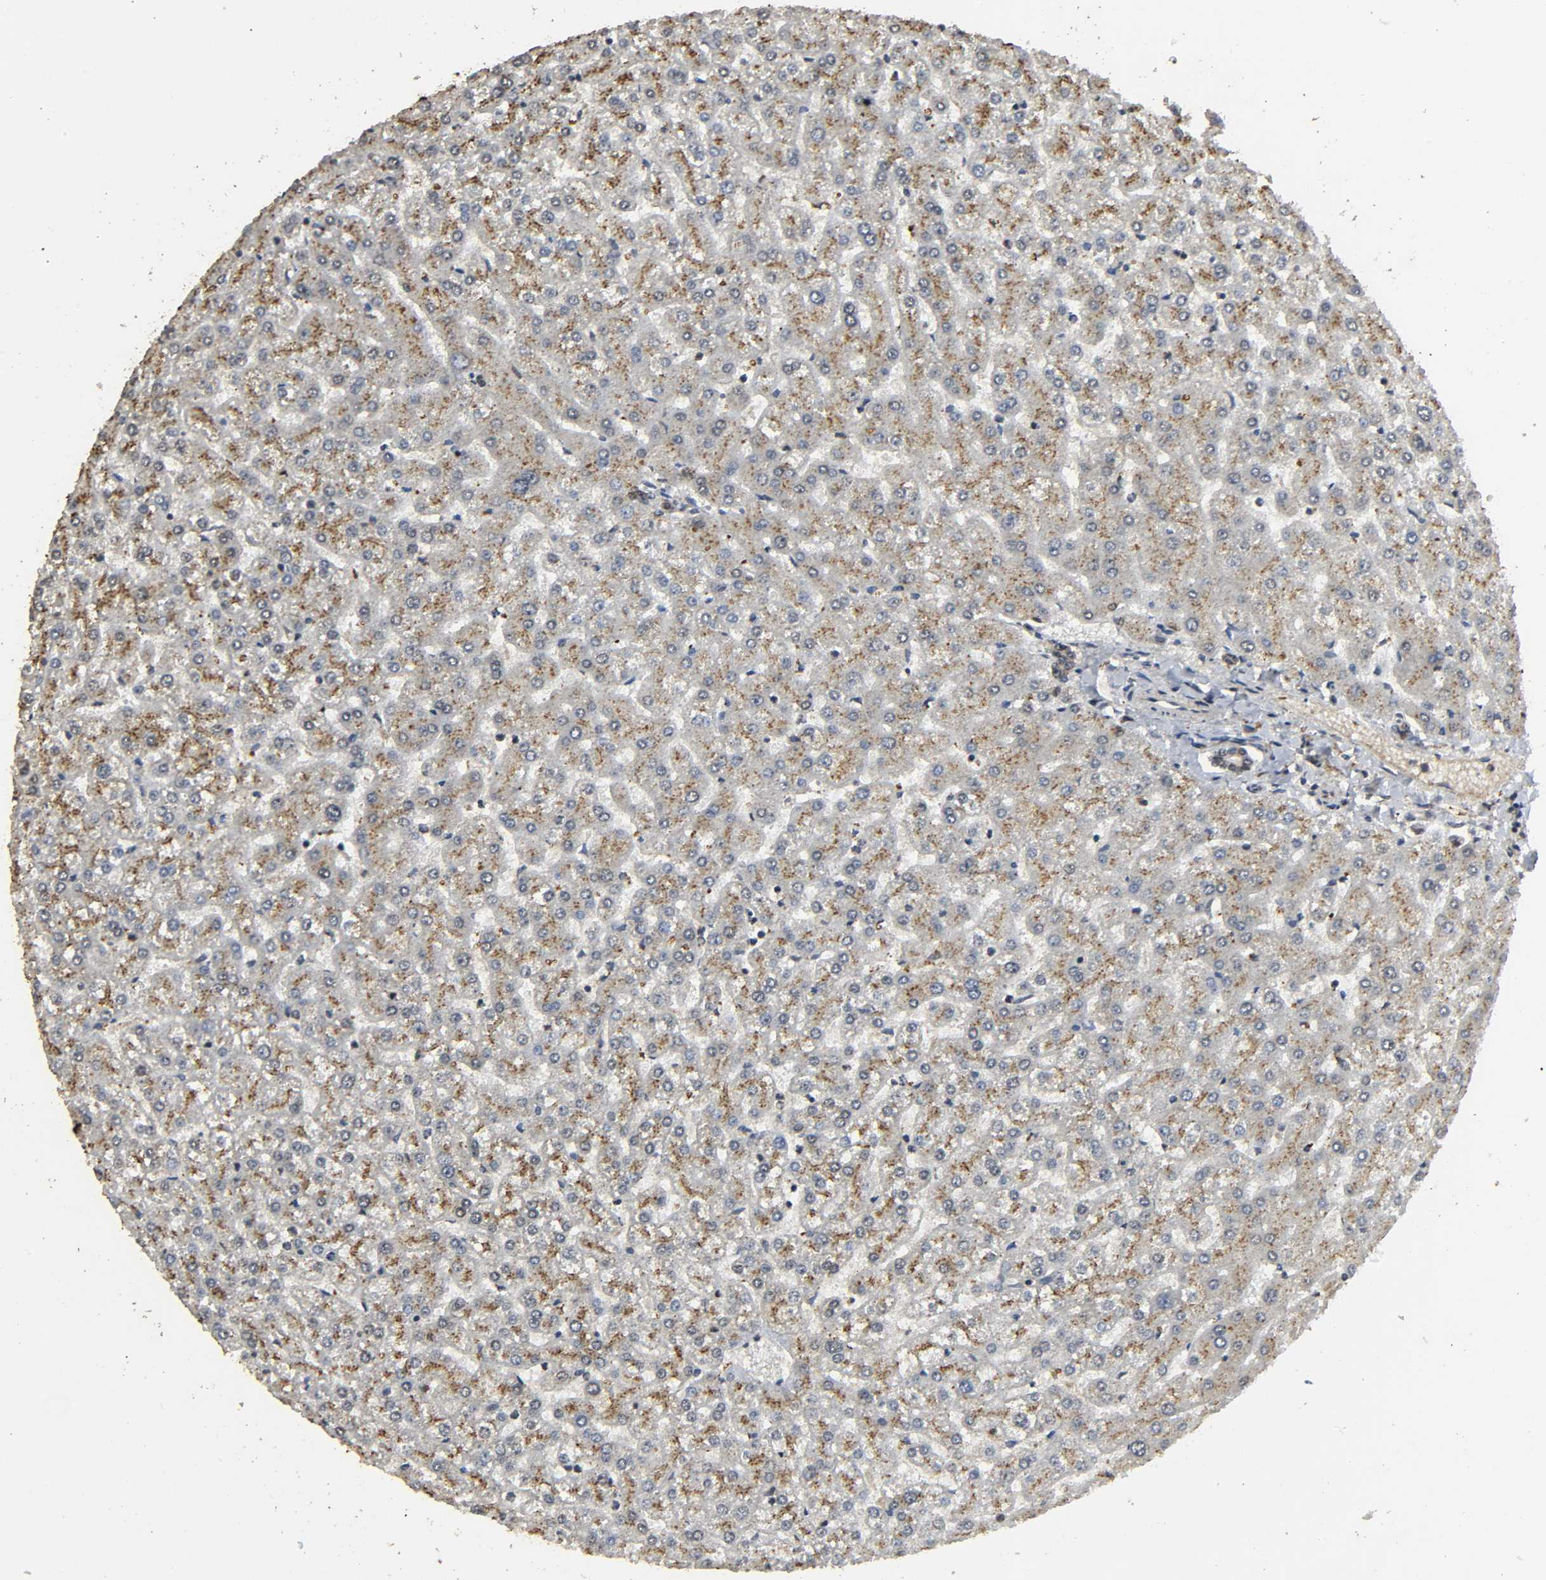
{"staining": {"intensity": "moderate", "quantity": ">75%", "location": "cytoplasmic/membranous"}, "tissue": "liver", "cell_type": "Cholangiocytes", "image_type": "normal", "snomed": [{"axis": "morphology", "description": "Normal tissue, NOS"}, {"axis": "topography", "description": "Liver"}], "caption": "Cholangiocytes display medium levels of moderate cytoplasmic/membranous positivity in about >75% of cells in unremarkable liver.", "gene": "DDX6", "patient": {"sex": "female", "age": 32}}